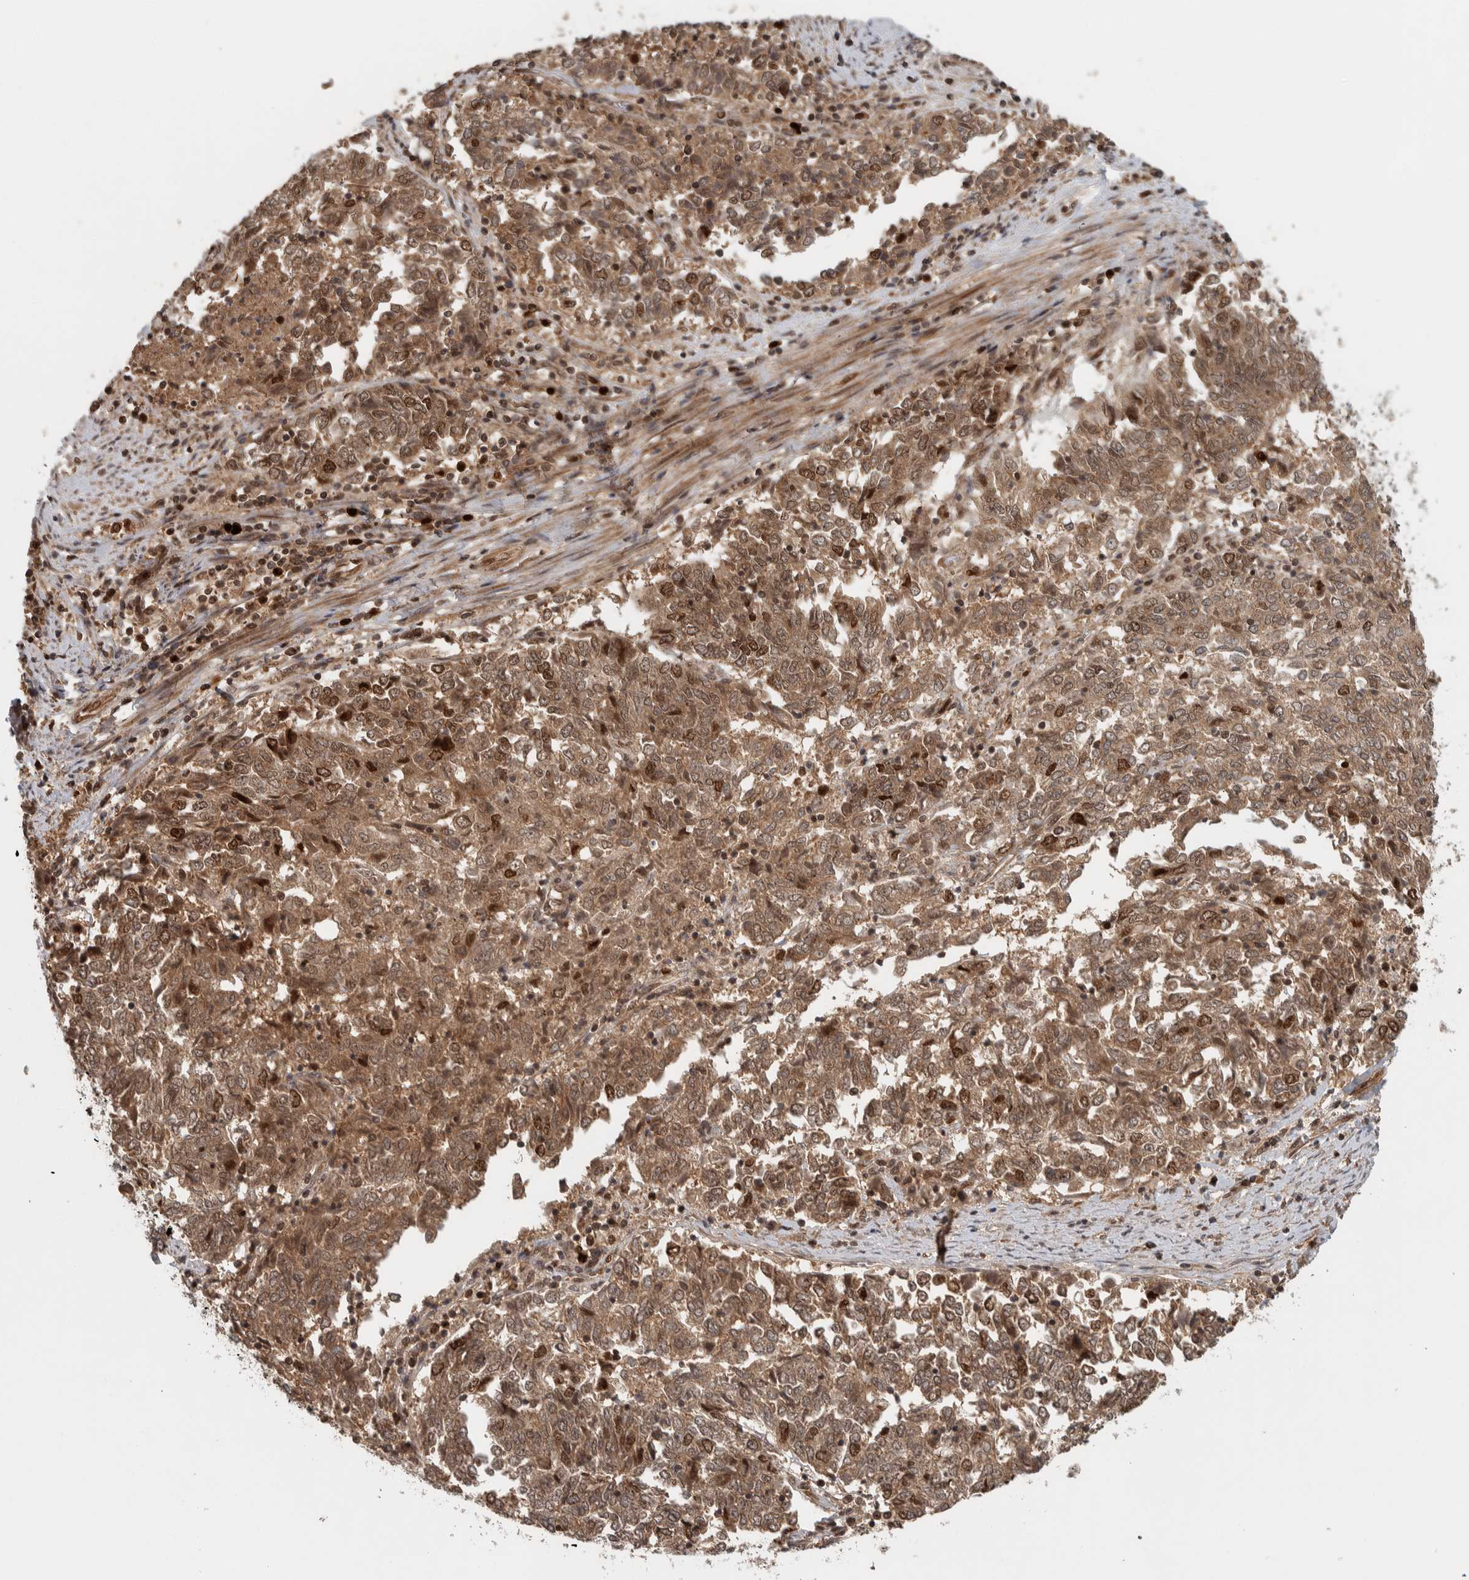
{"staining": {"intensity": "moderate", "quantity": ">75%", "location": "cytoplasmic/membranous,nuclear"}, "tissue": "endometrial cancer", "cell_type": "Tumor cells", "image_type": "cancer", "snomed": [{"axis": "morphology", "description": "Adenocarcinoma, NOS"}, {"axis": "topography", "description": "Endometrium"}], "caption": "Endometrial cancer tissue exhibits moderate cytoplasmic/membranous and nuclear positivity in about >75% of tumor cells, visualized by immunohistochemistry.", "gene": "RPS6KA4", "patient": {"sex": "female", "age": 80}}